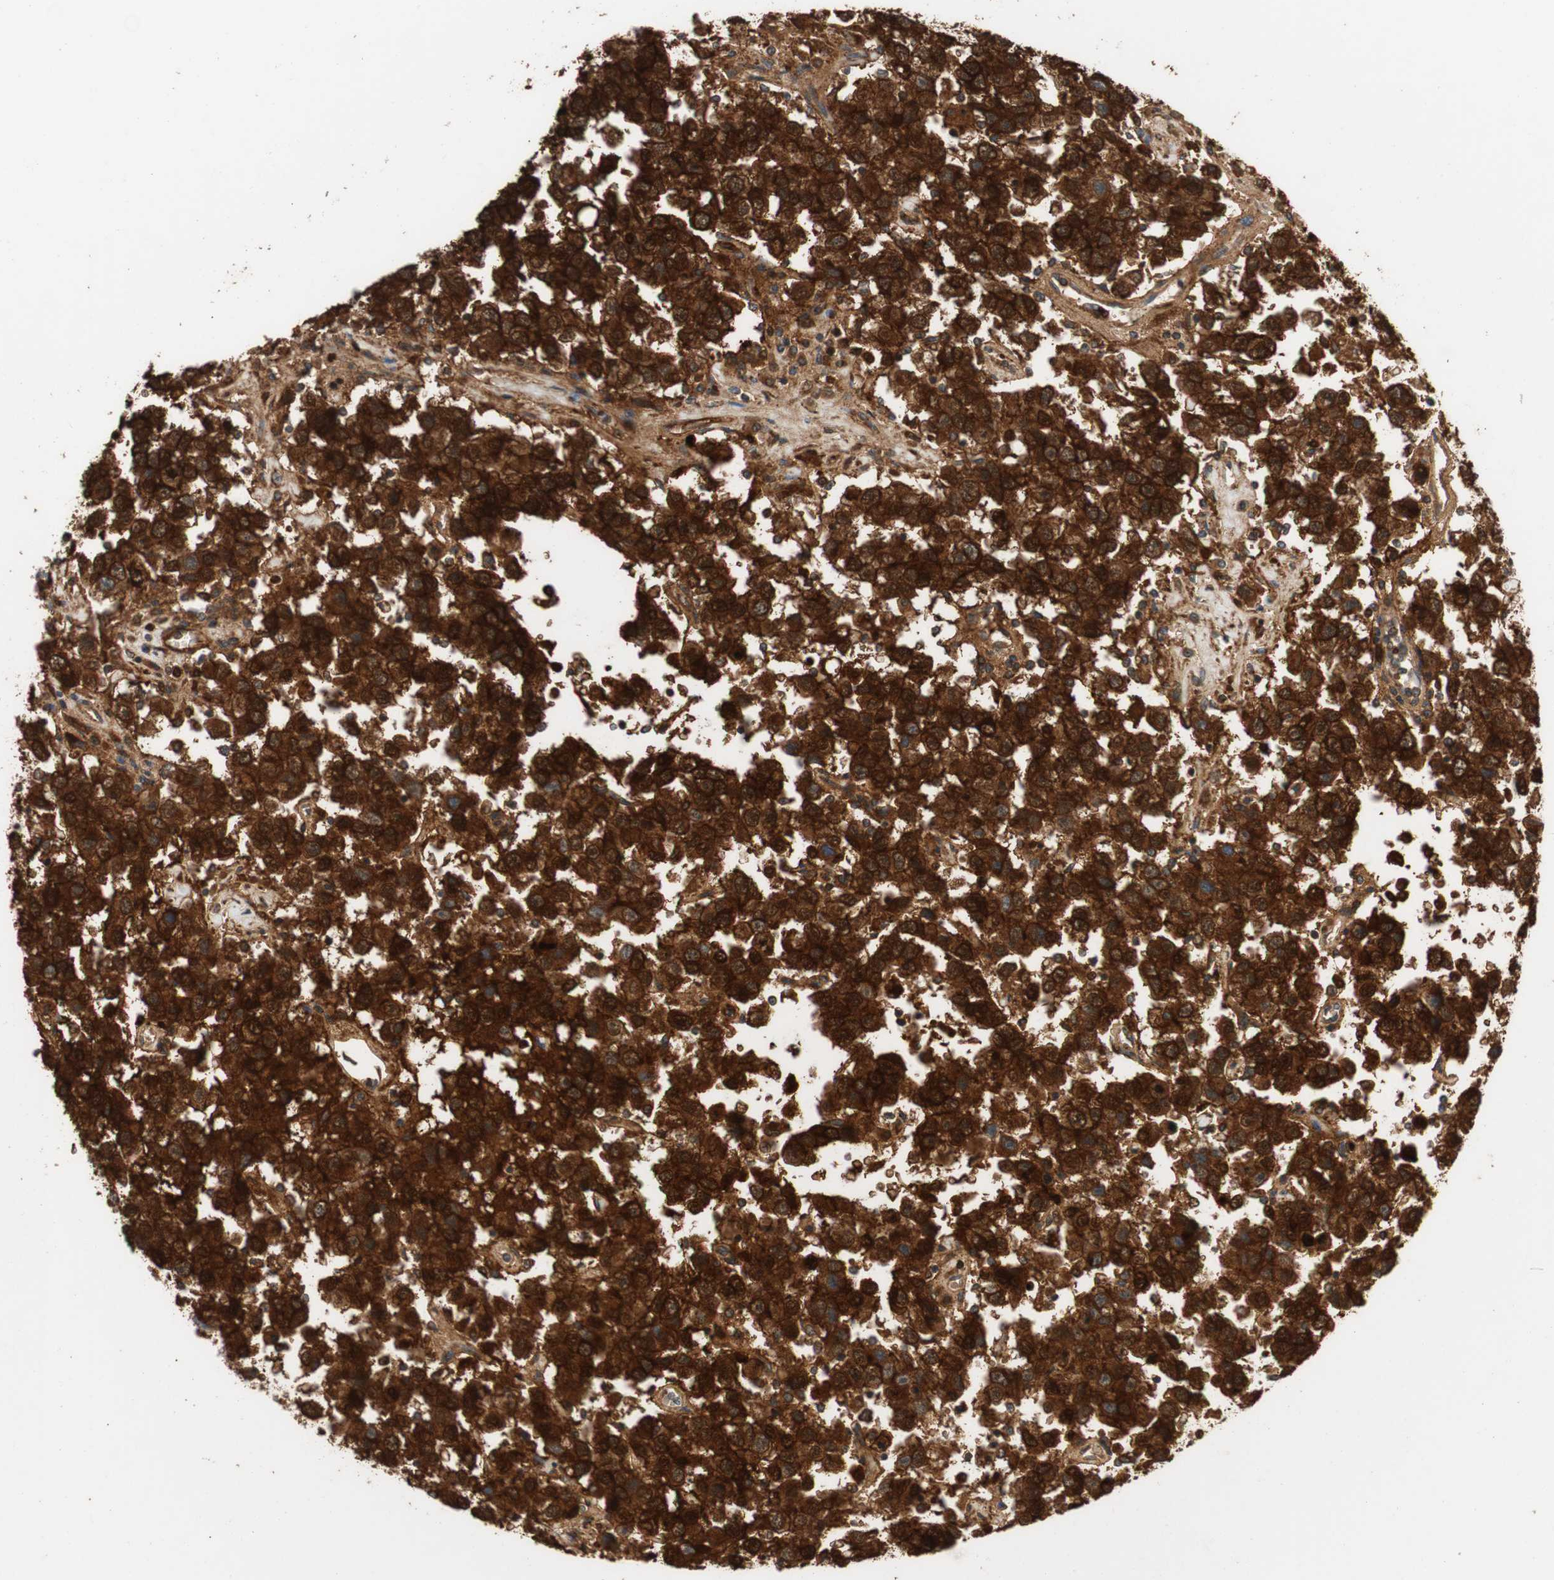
{"staining": {"intensity": "strong", "quantity": ">75%", "location": "cytoplasmic/membranous"}, "tissue": "testis cancer", "cell_type": "Tumor cells", "image_type": "cancer", "snomed": [{"axis": "morphology", "description": "Seminoma, NOS"}, {"axis": "topography", "description": "Testis"}], "caption": "Immunohistochemistry (DAB (3,3'-diaminobenzidine)) staining of human testis seminoma shows strong cytoplasmic/membranous protein staining in approximately >75% of tumor cells.", "gene": "ALPL", "patient": {"sex": "male", "age": 41}}